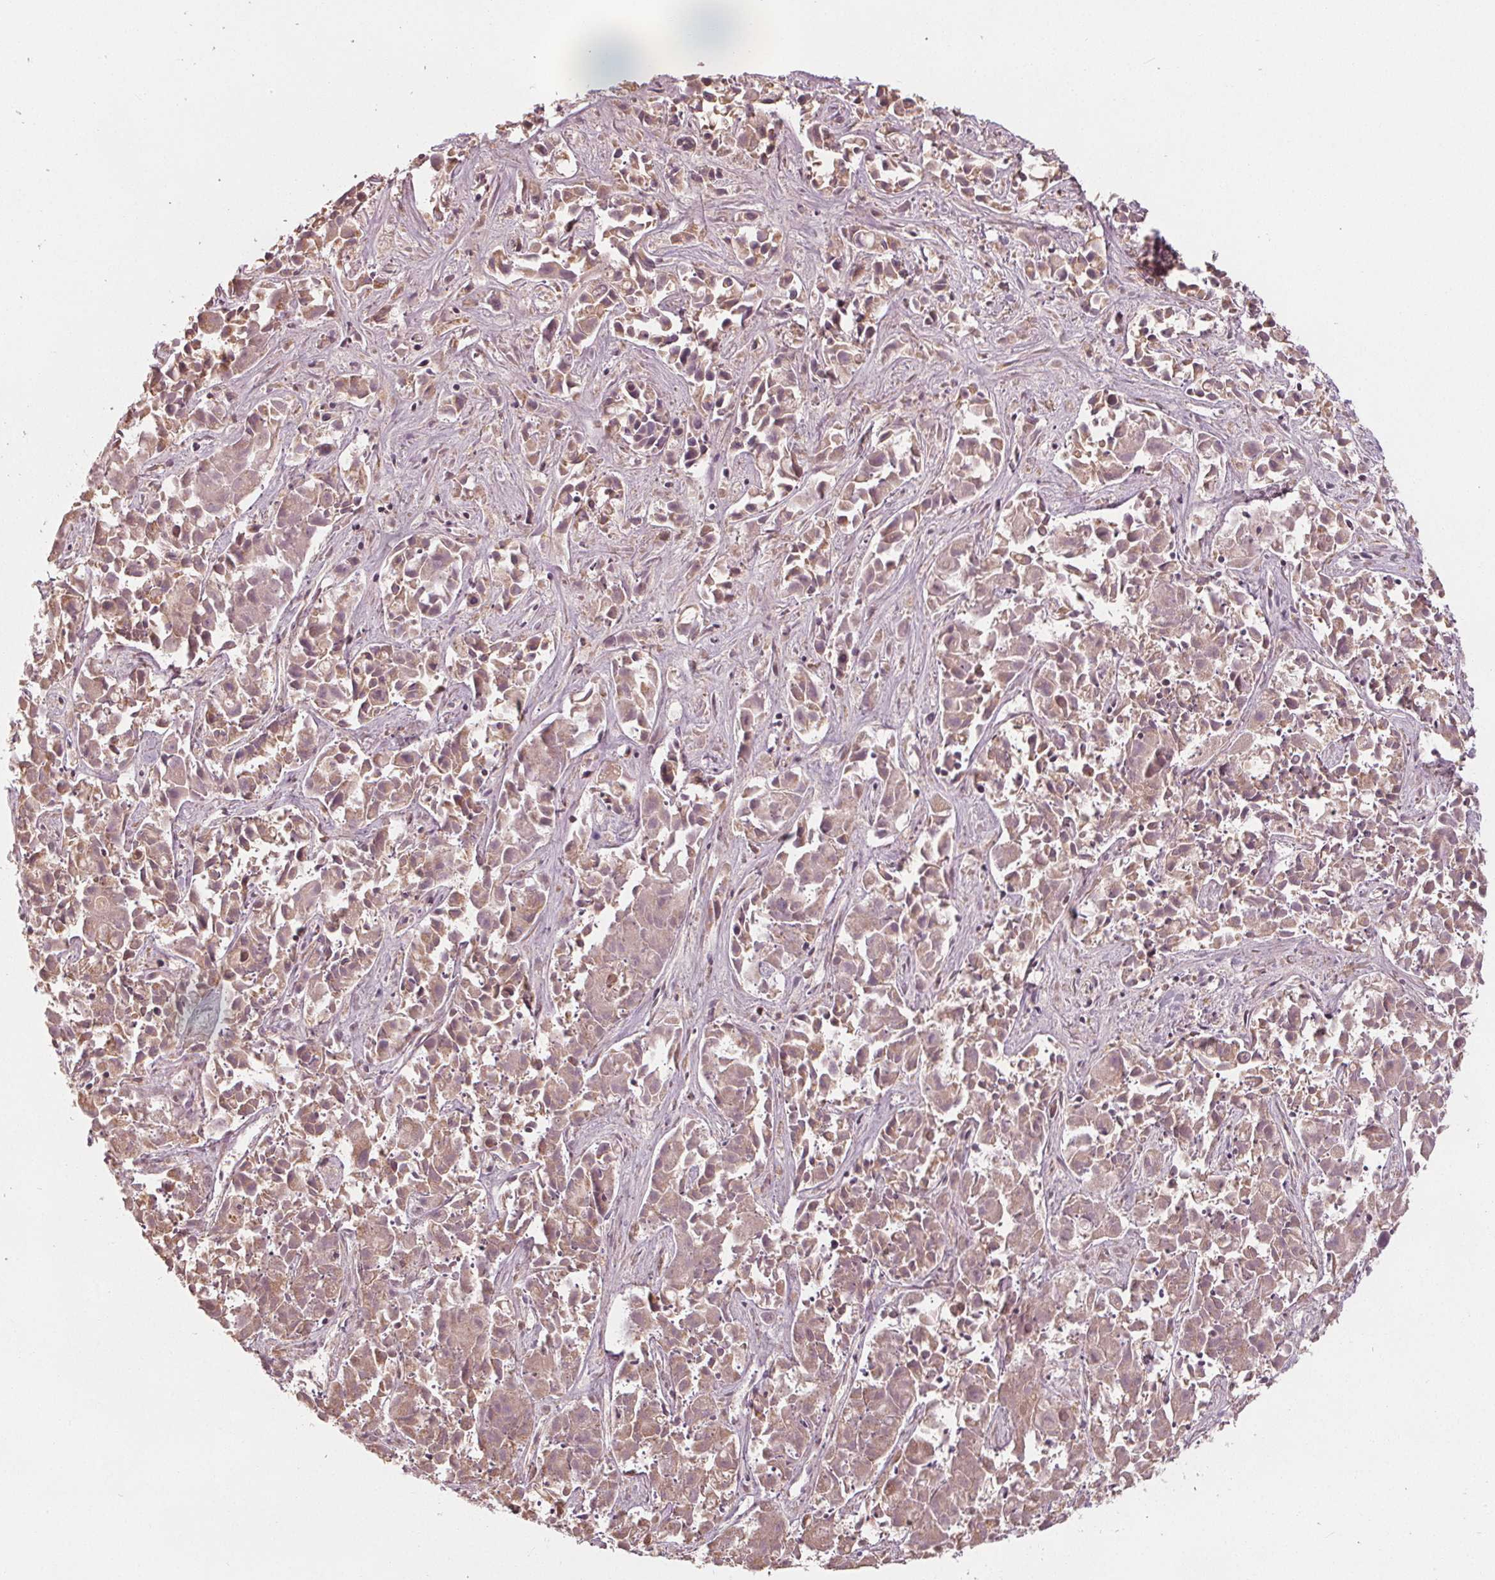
{"staining": {"intensity": "weak", "quantity": ">75%", "location": "cytoplasmic/membranous"}, "tissue": "liver cancer", "cell_type": "Tumor cells", "image_type": "cancer", "snomed": [{"axis": "morphology", "description": "Cholangiocarcinoma"}, {"axis": "topography", "description": "Liver"}], "caption": "A photomicrograph of liver cholangiocarcinoma stained for a protein exhibits weak cytoplasmic/membranous brown staining in tumor cells. The staining was performed using DAB (3,3'-diaminobenzidine), with brown indicating positive protein expression. Nuclei are stained blue with hematoxylin.", "gene": "GNB2", "patient": {"sex": "female", "age": 81}}